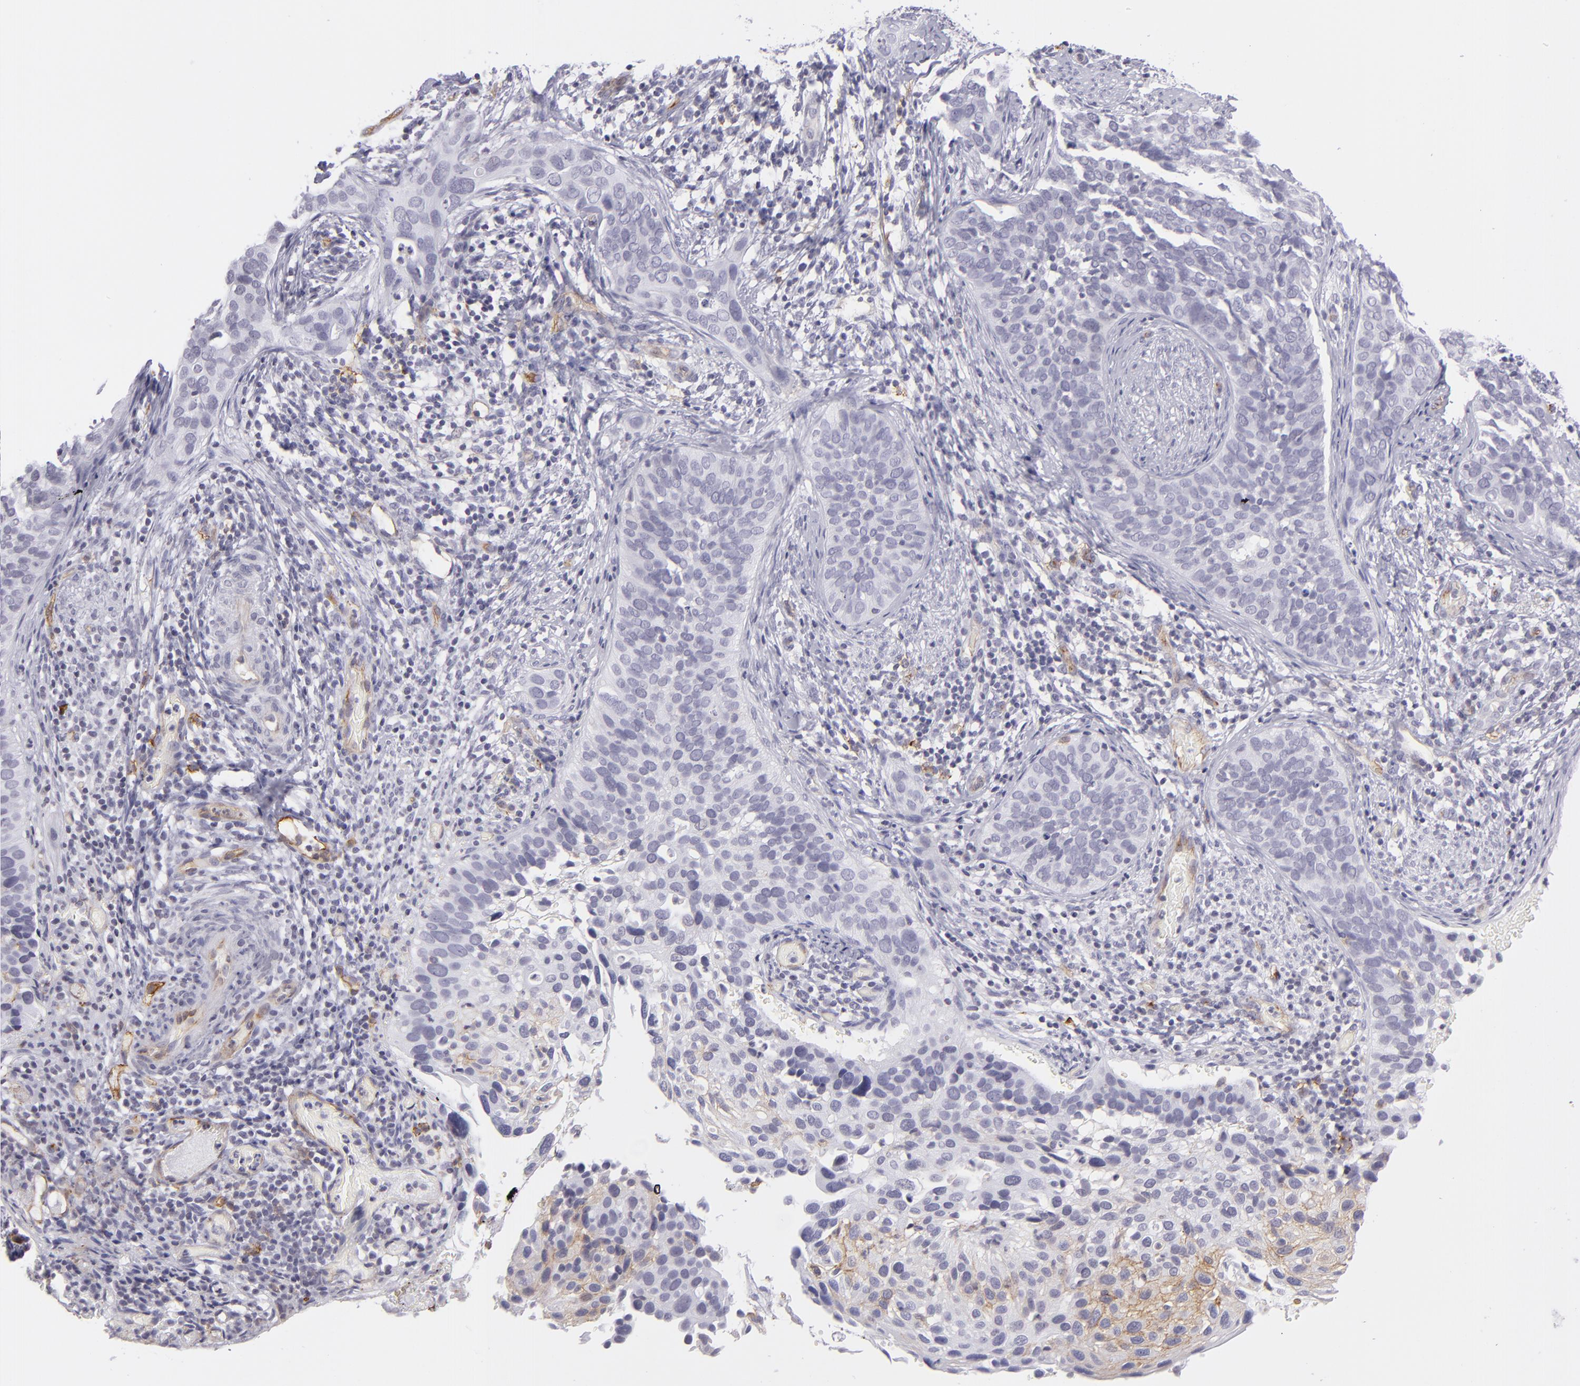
{"staining": {"intensity": "negative", "quantity": "none", "location": "none"}, "tissue": "cervical cancer", "cell_type": "Tumor cells", "image_type": "cancer", "snomed": [{"axis": "morphology", "description": "Squamous cell carcinoma, NOS"}, {"axis": "topography", "description": "Cervix"}], "caption": "High magnification brightfield microscopy of squamous cell carcinoma (cervical) stained with DAB (brown) and counterstained with hematoxylin (blue): tumor cells show no significant expression.", "gene": "THBD", "patient": {"sex": "female", "age": 31}}